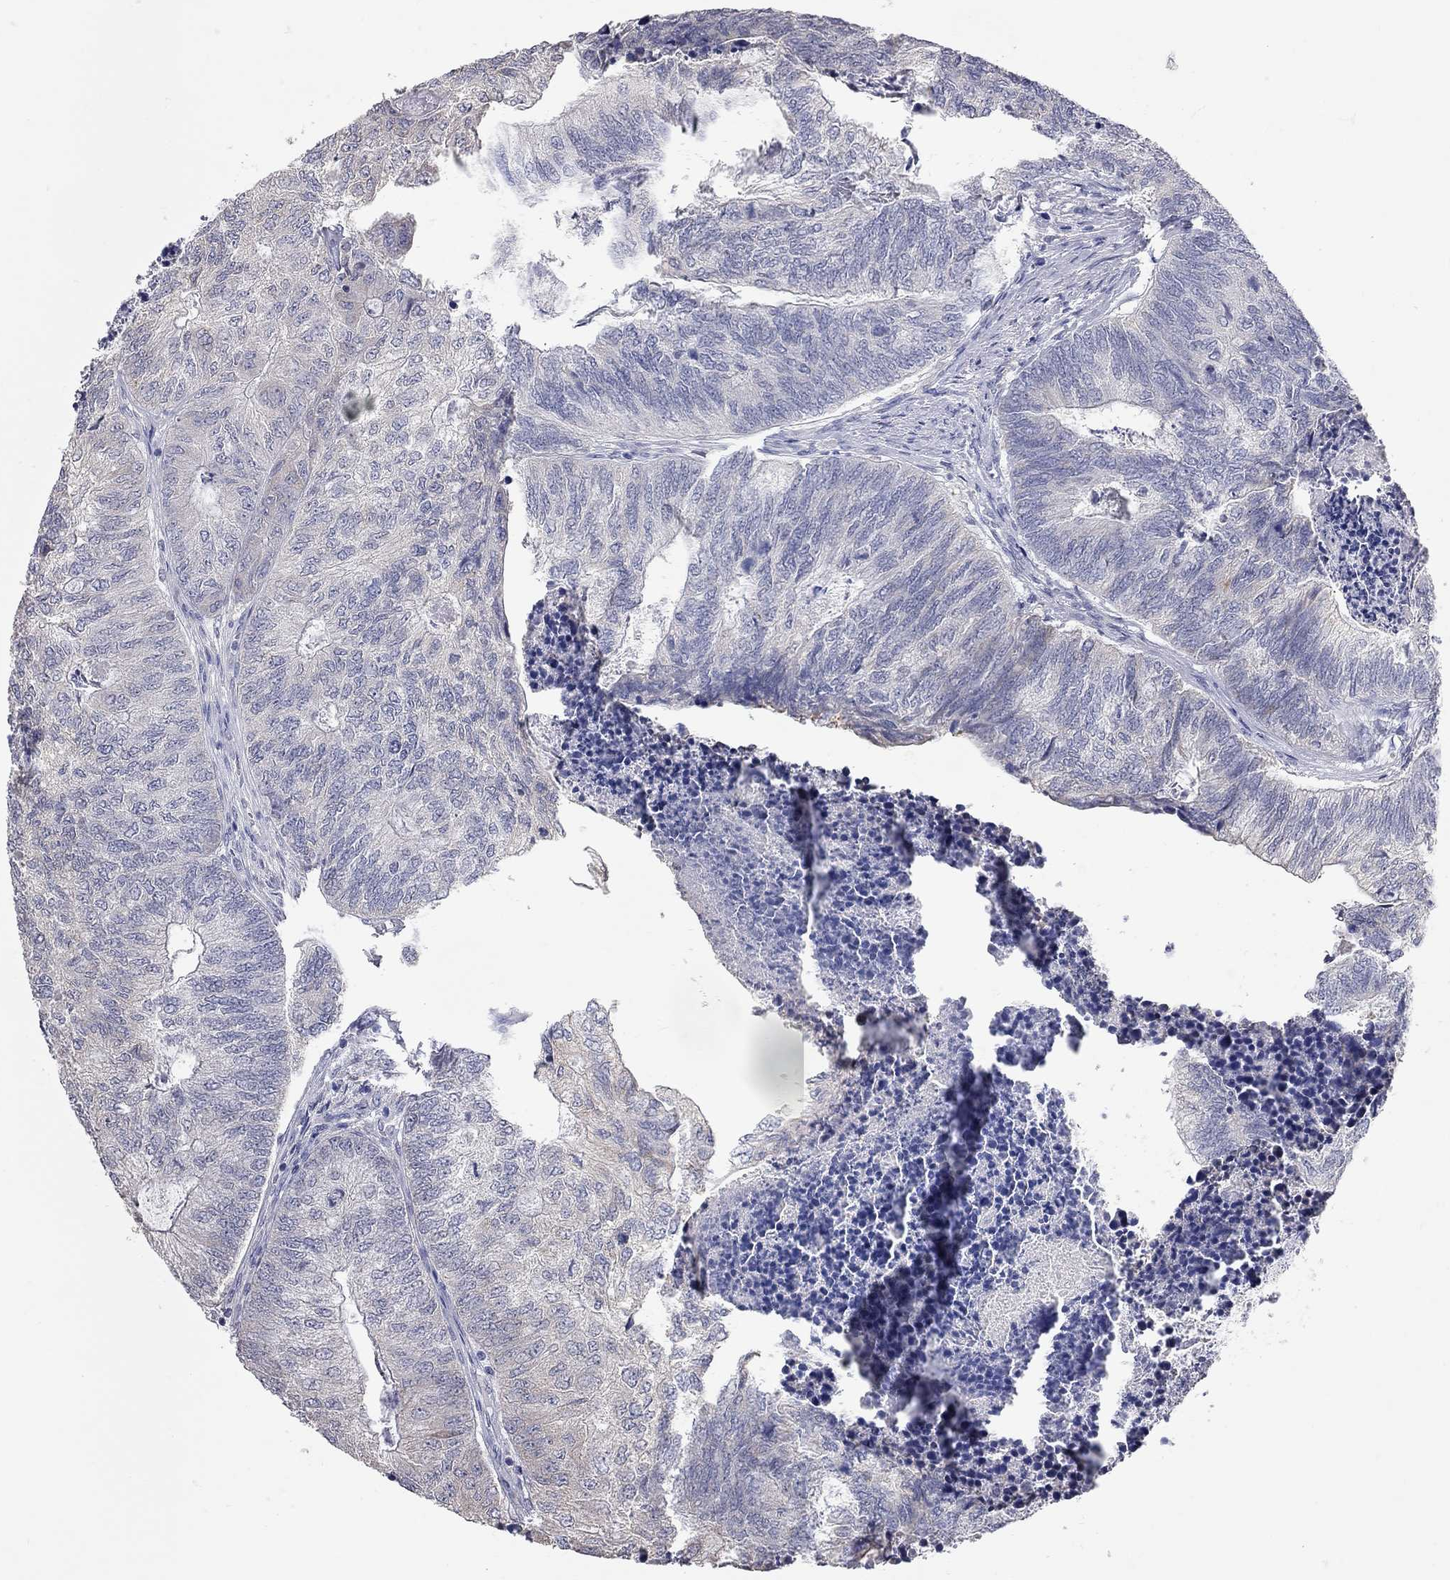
{"staining": {"intensity": "negative", "quantity": "none", "location": "none"}, "tissue": "colorectal cancer", "cell_type": "Tumor cells", "image_type": "cancer", "snomed": [{"axis": "morphology", "description": "Adenocarcinoma, NOS"}, {"axis": "topography", "description": "Colon"}], "caption": "Immunohistochemistry (IHC) histopathology image of colorectal cancer (adenocarcinoma) stained for a protein (brown), which reveals no expression in tumor cells. (Stains: DAB immunohistochemistry (IHC) with hematoxylin counter stain, Microscopy: brightfield microscopy at high magnification).", "gene": "XAGE2", "patient": {"sex": "female", "age": 67}}